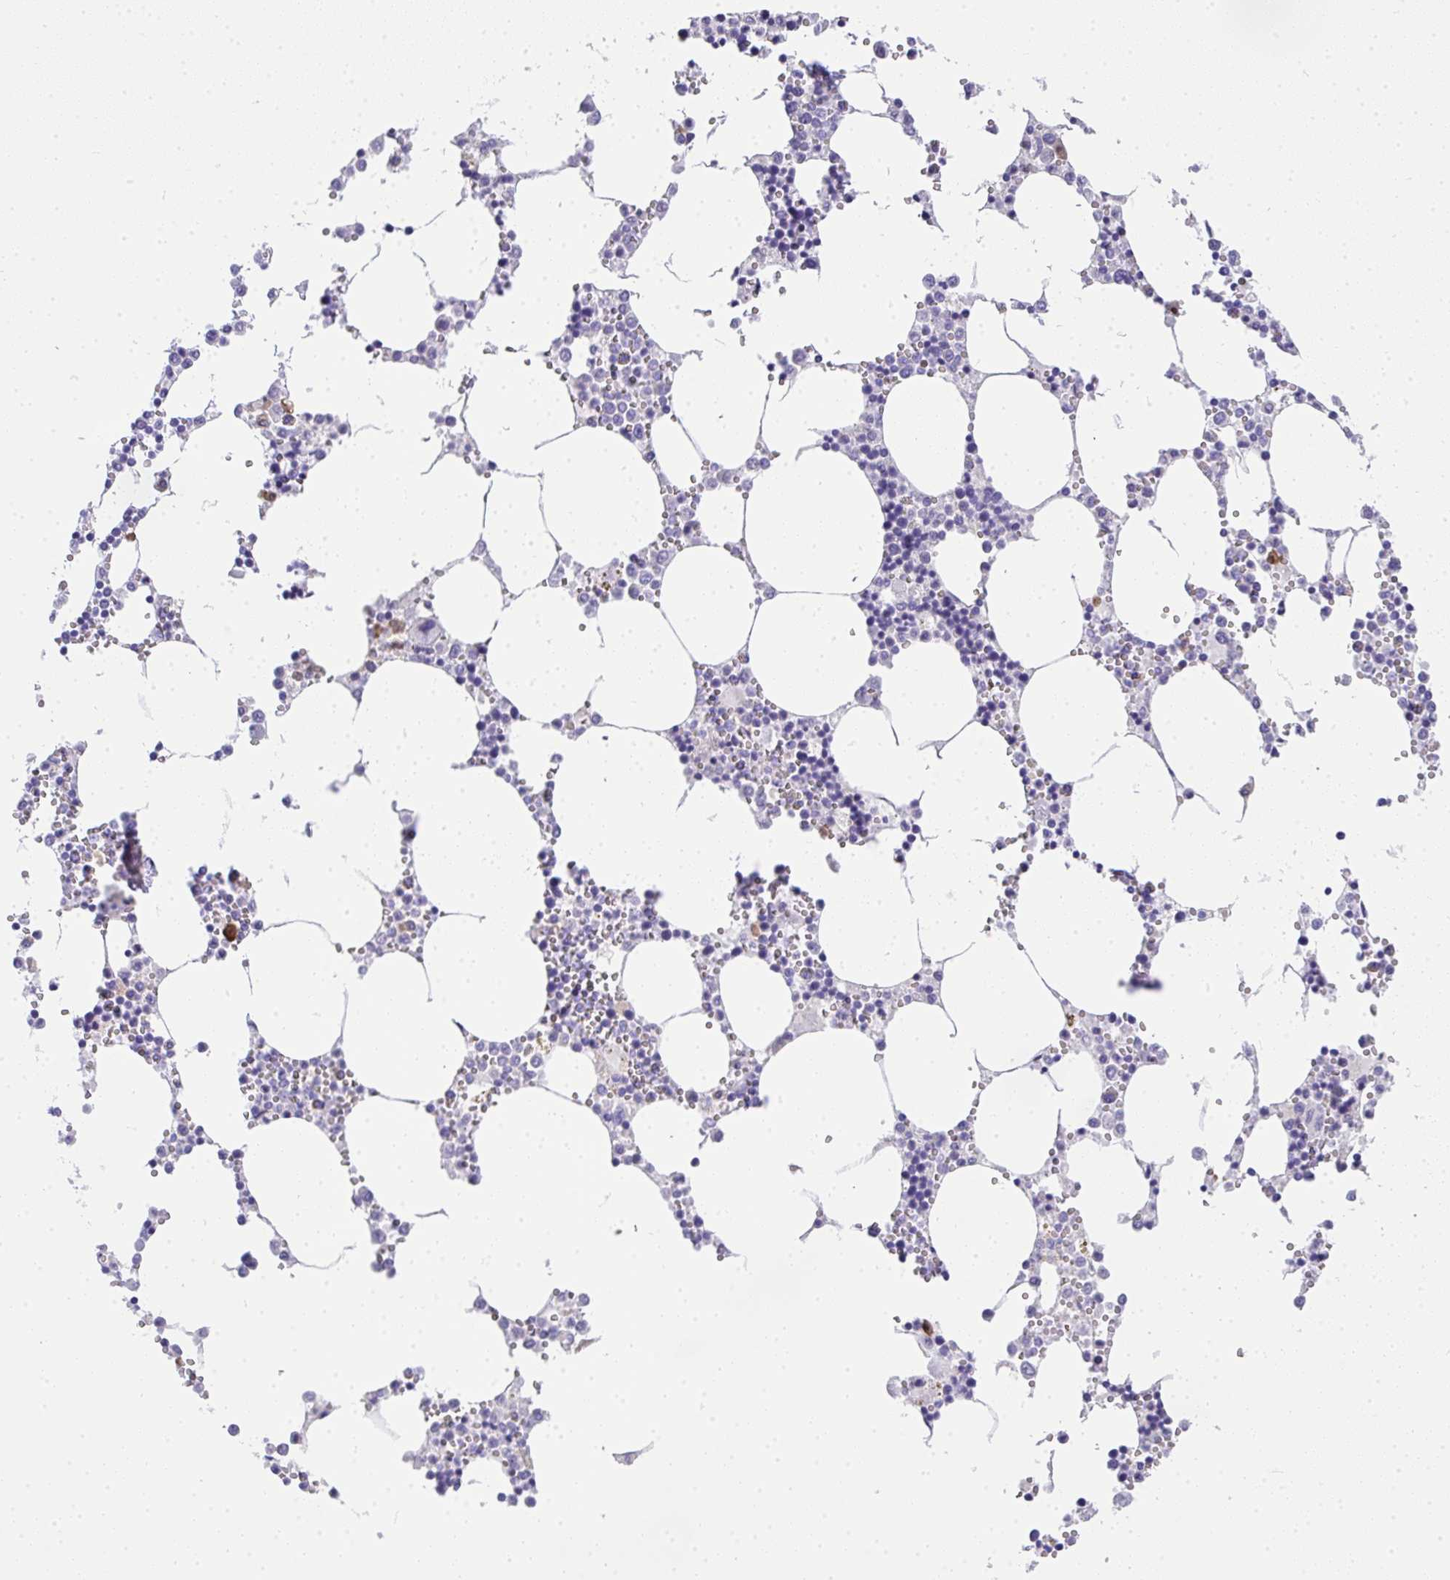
{"staining": {"intensity": "moderate", "quantity": "<25%", "location": "cytoplasmic/membranous"}, "tissue": "bone marrow", "cell_type": "Hematopoietic cells", "image_type": "normal", "snomed": [{"axis": "morphology", "description": "Normal tissue, NOS"}, {"axis": "topography", "description": "Bone marrow"}], "caption": "Bone marrow stained for a protein (brown) shows moderate cytoplasmic/membranous positive staining in about <25% of hematopoietic cells.", "gene": "ADRA2C", "patient": {"sex": "male", "age": 54}}